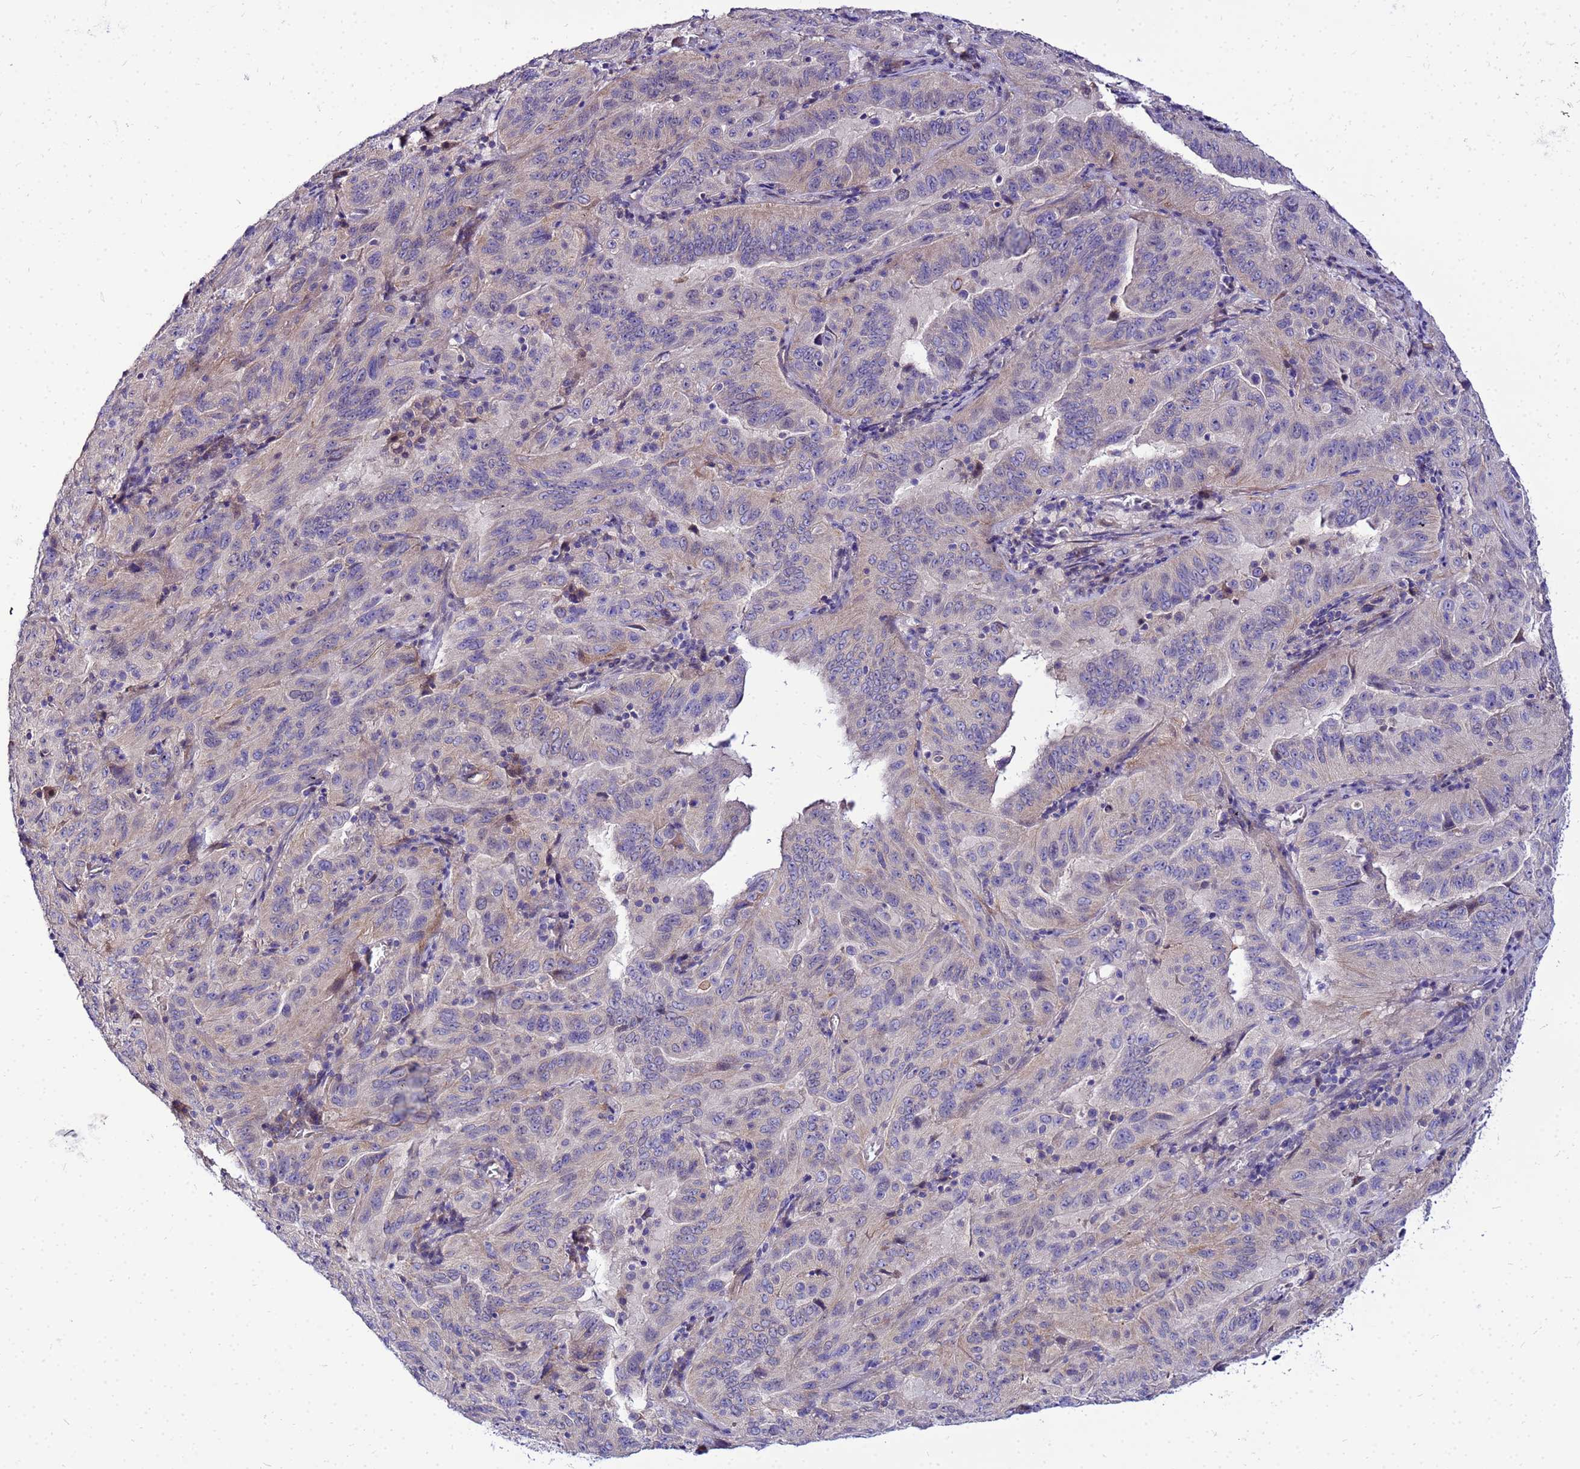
{"staining": {"intensity": "negative", "quantity": "none", "location": "none"}, "tissue": "pancreatic cancer", "cell_type": "Tumor cells", "image_type": "cancer", "snomed": [{"axis": "morphology", "description": "Adenocarcinoma, NOS"}, {"axis": "topography", "description": "Pancreas"}], "caption": "This is an IHC photomicrograph of pancreatic cancer. There is no staining in tumor cells.", "gene": "HERC5", "patient": {"sex": "male", "age": 63}}